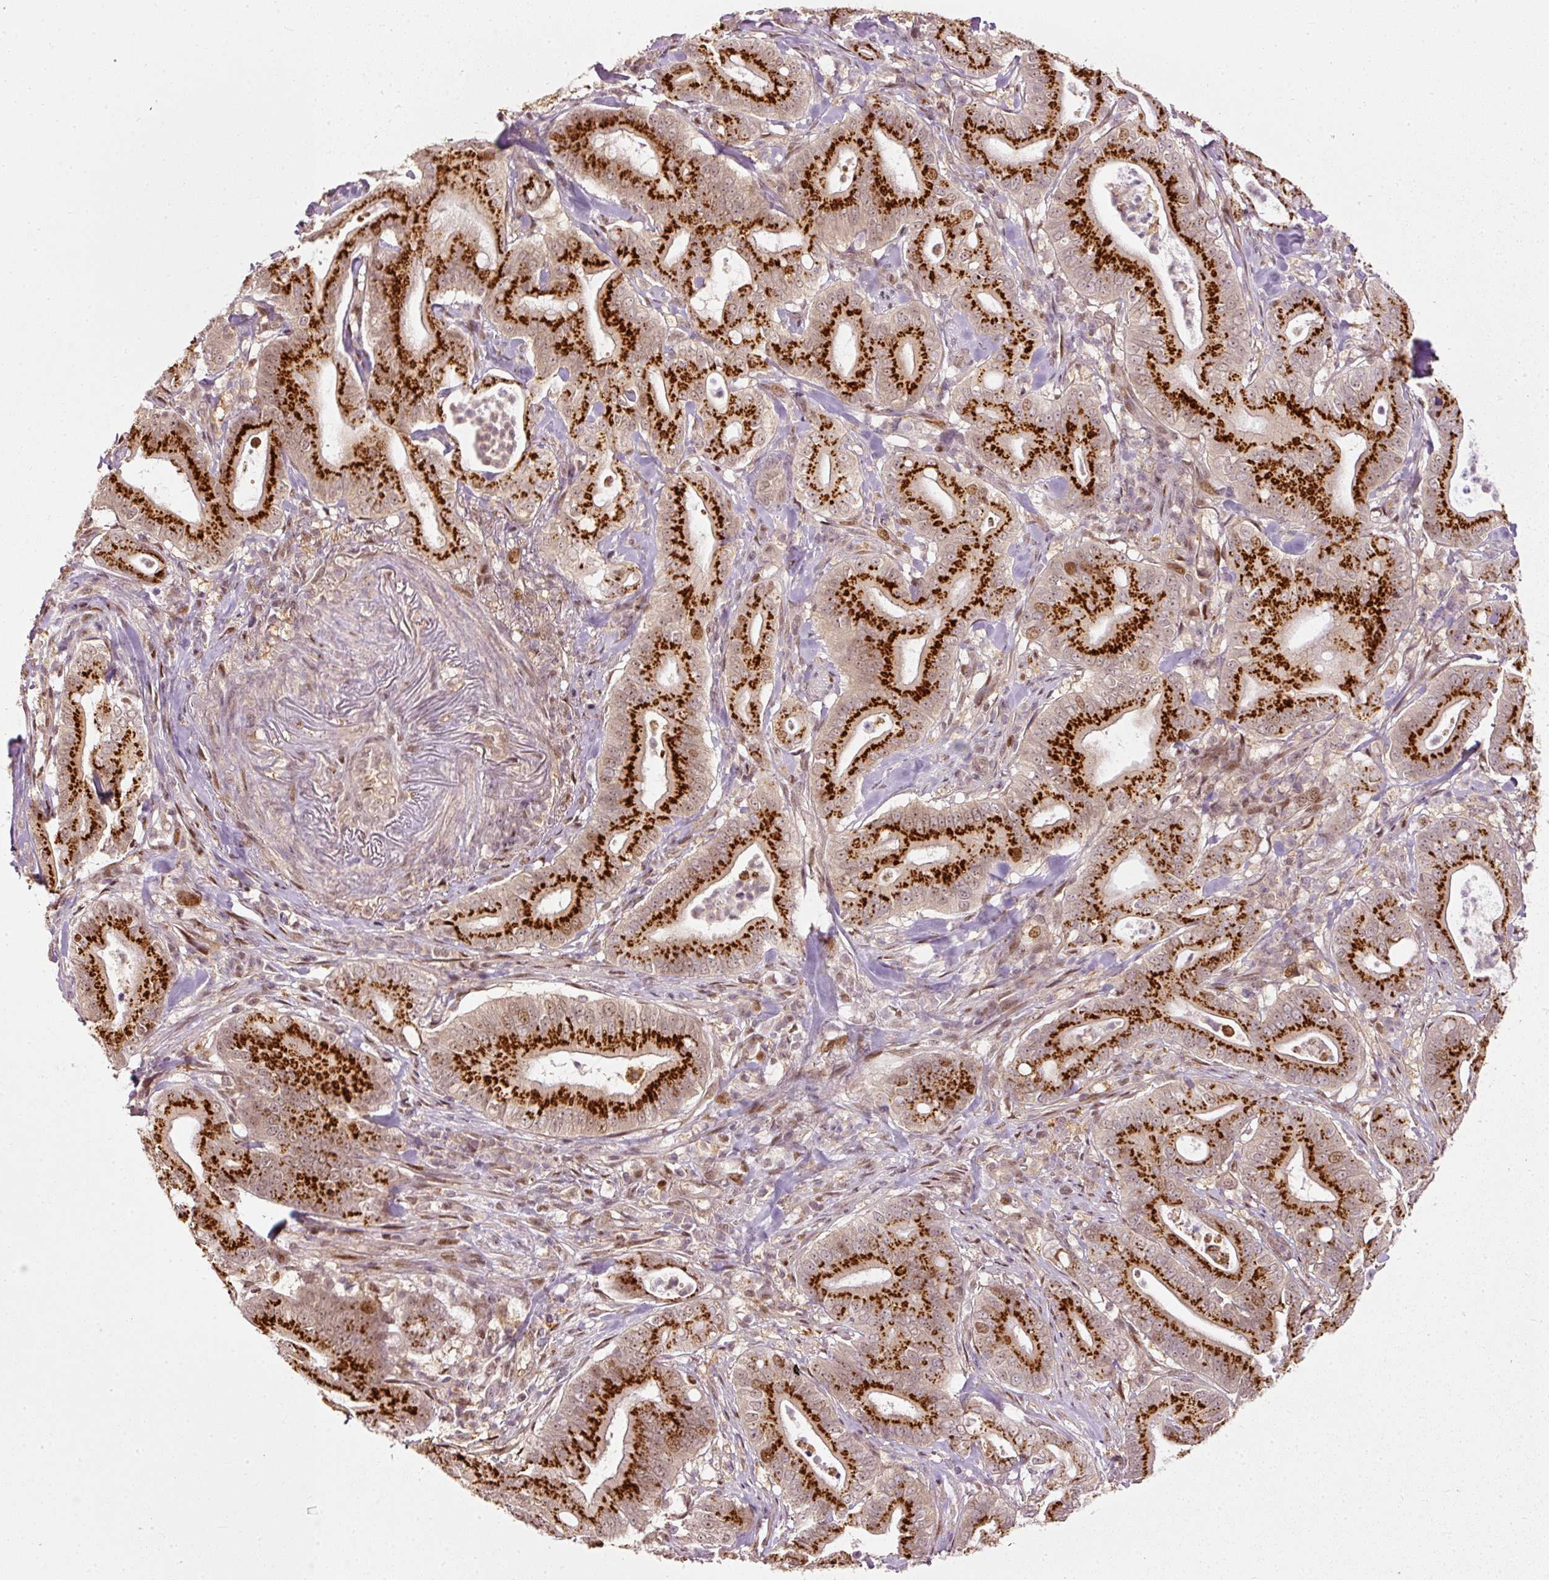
{"staining": {"intensity": "strong", "quantity": ">75%", "location": "cytoplasmic/membranous,nuclear"}, "tissue": "pancreatic cancer", "cell_type": "Tumor cells", "image_type": "cancer", "snomed": [{"axis": "morphology", "description": "Adenocarcinoma, NOS"}, {"axis": "topography", "description": "Pancreas"}], "caption": "This histopathology image reveals IHC staining of human pancreatic cancer (adenocarcinoma), with high strong cytoplasmic/membranous and nuclear positivity in about >75% of tumor cells.", "gene": "ZNF778", "patient": {"sex": "male", "age": 71}}